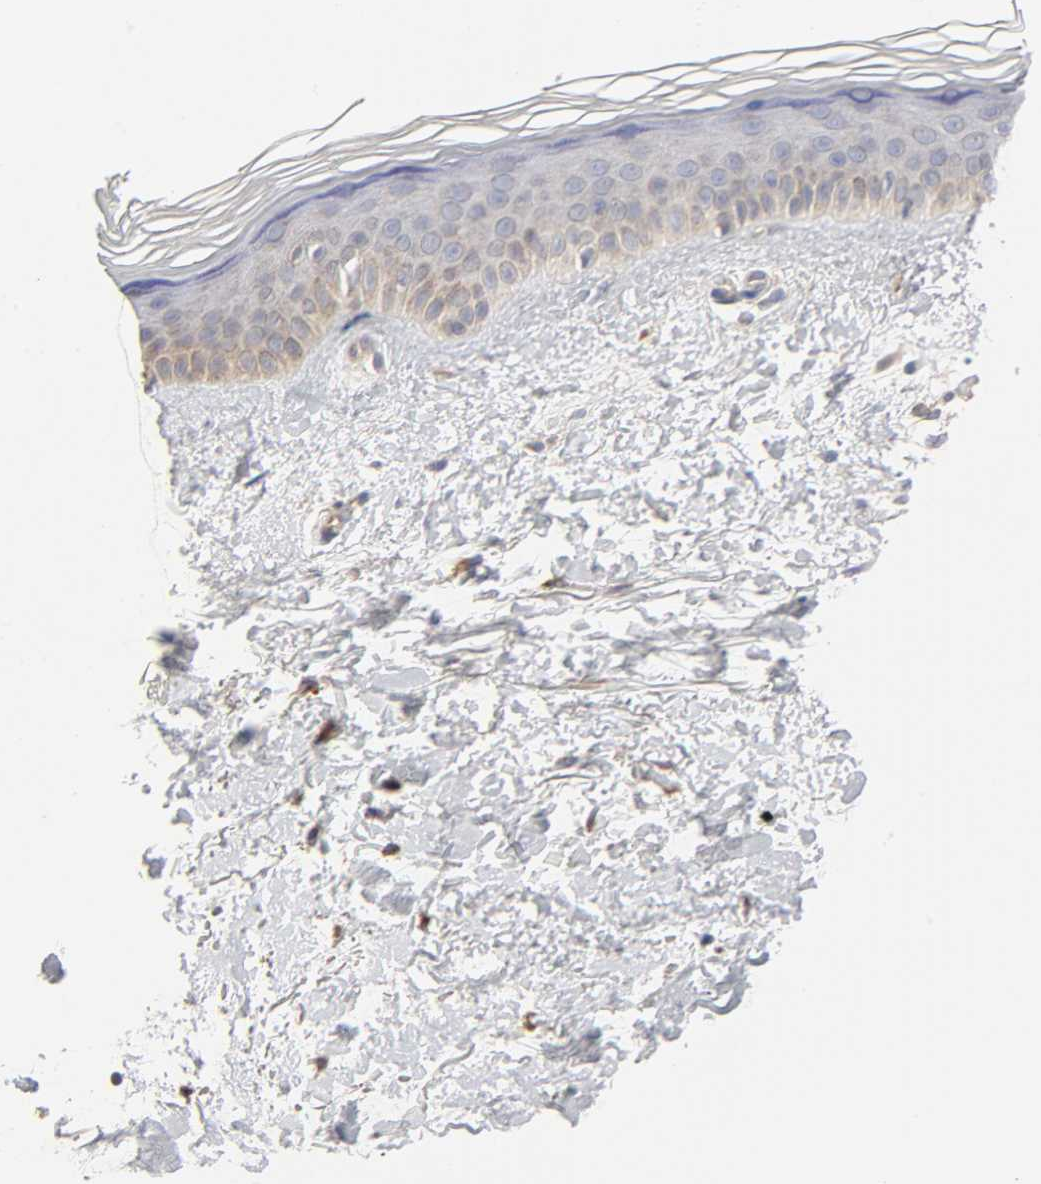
{"staining": {"intensity": "weak", "quantity": "25%-75%", "location": "cytoplasmic/membranous"}, "tissue": "skin", "cell_type": "Fibroblasts", "image_type": "normal", "snomed": [{"axis": "morphology", "description": "Normal tissue, NOS"}, {"axis": "topography", "description": "Skin"}], "caption": "The histopathology image demonstrates immunohistochemical staining of benign skin. There is weak cytoplasmic/membranous expression is present in approximately 25%-75% of fibroblasts. The protein is stained brown, and the nuclei are stained in blue (DAB (3,3'-diaminobenzidine) IHC with brightfield microscopy, high magnification).", "gene": "IL4R", "patient": {"sex": "female", "age": 19}}